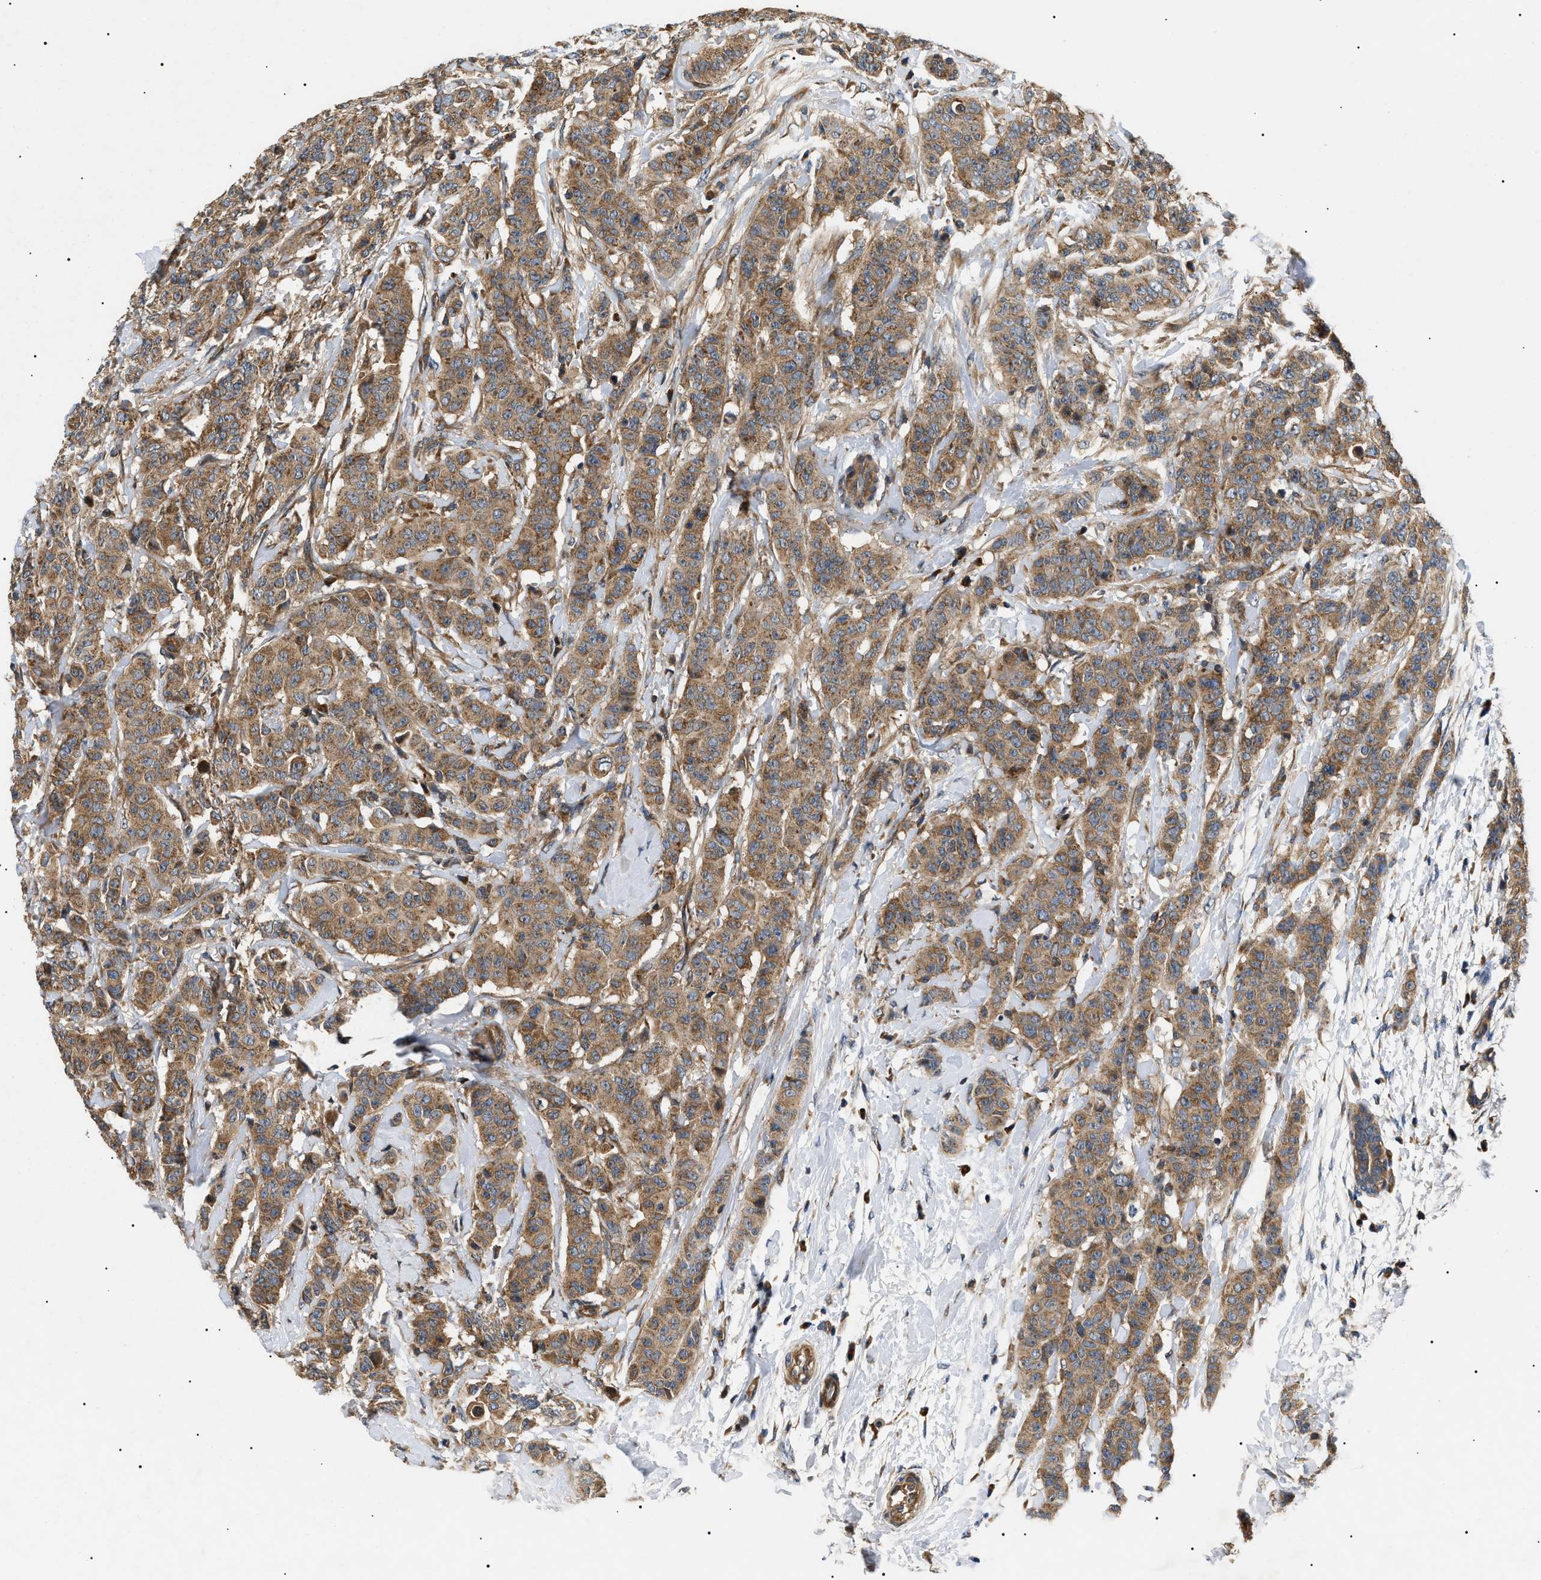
{"staining": {"intensity": "moderate", "quantity": ">75%", "location": "cytoplasmic/membranous"}, "tissue": "breast cancer", "cell_type": "Tumor cells", "image_type": "cancer", "snomed": [{"axis": "morphology", "description": "Normal tissue, NOS"}, {"axis": "morphology", "description": "Duct carcinoma"}, {"axis": "topography", "description": "Breast"}], "caption": "Immunohistochemical staining of infiltrating ductal carcinoma (breast) exhibits medium levels of moderate cytoplasmic/membranous staining in approximately >75% of tumor cells.", "gene": "PPM1B", "patient": {"sex": "female", "age": 40}}